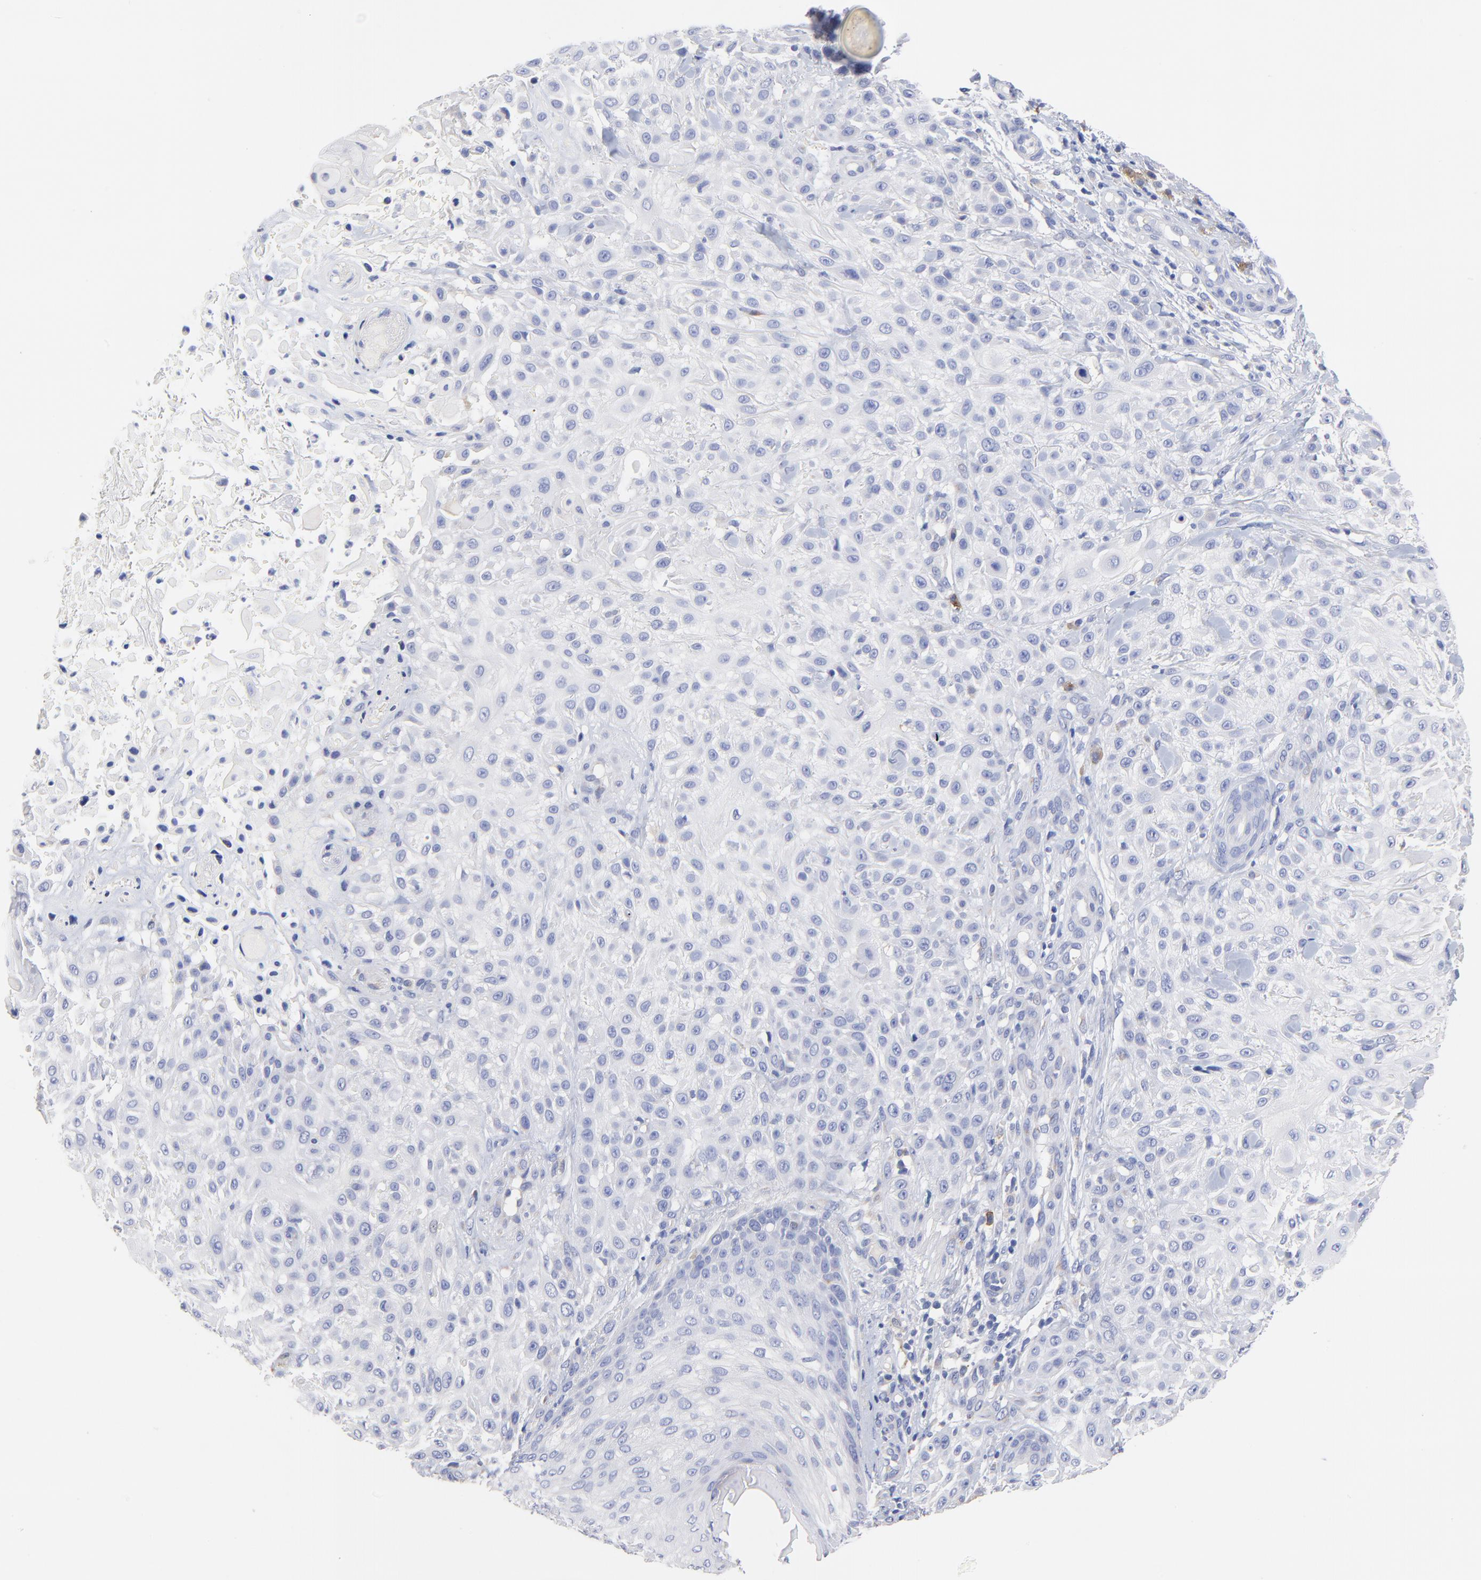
{"staining": {"intensity": "negative", "quantity": "none", "location": "none"}, "tissue": "skin cancer", "cell_type": "Tumor cells", "image_type": "cancer", "snomed": [{"axis": "morphology", "description": "Squamous cell carcinoma, NOS"}, {"axis": "topography", "description": "Skin"}], "caption": "The histopathology image demonstrates no significant staining in tumor cells of squamous cell carcinoma (skin).", "gene": "LAX1", "patient": {"sex": "female", "age": 42}}